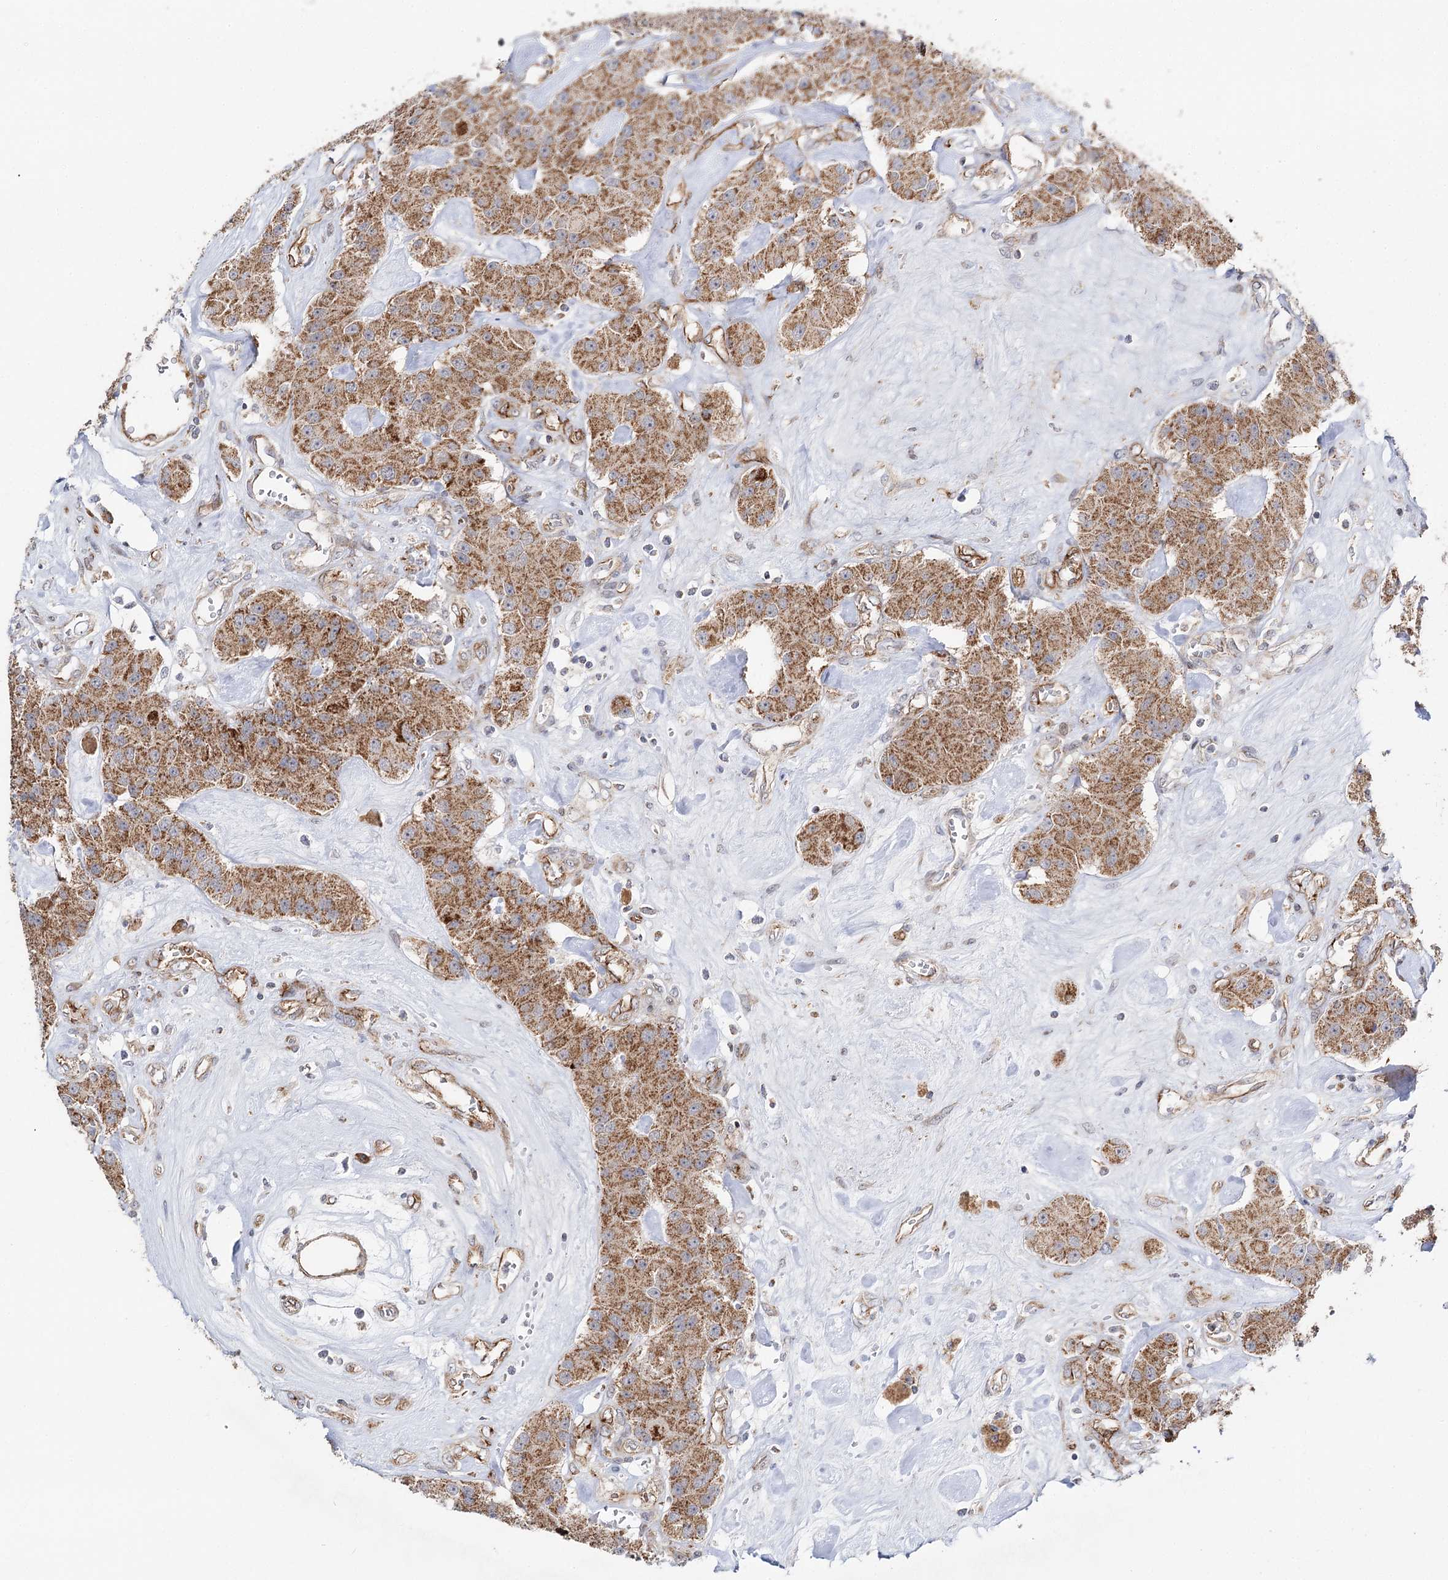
{"staining": {"intensity": "moderate", "quantity": ">75%", "location": "cytoplasmic/membranous"}, "tissue": "carcinoid", "cell_type": "Tumor cells", "image_type": "cancer", "snomed": [{"axis": "morphology", "description": "Carcinoid, malignant, NOS"}, {"axis": "topography", "description": "Pancreas"}], "caption": "A micrograph showing moderate cytoplasmic/membranous staining in approximately >75% of tumor cells in malignant carcinoid, as visualized by brown immunohistochemical staining.", "gene": "CBR4", "patient": {"sex": "male", "age": 41}}